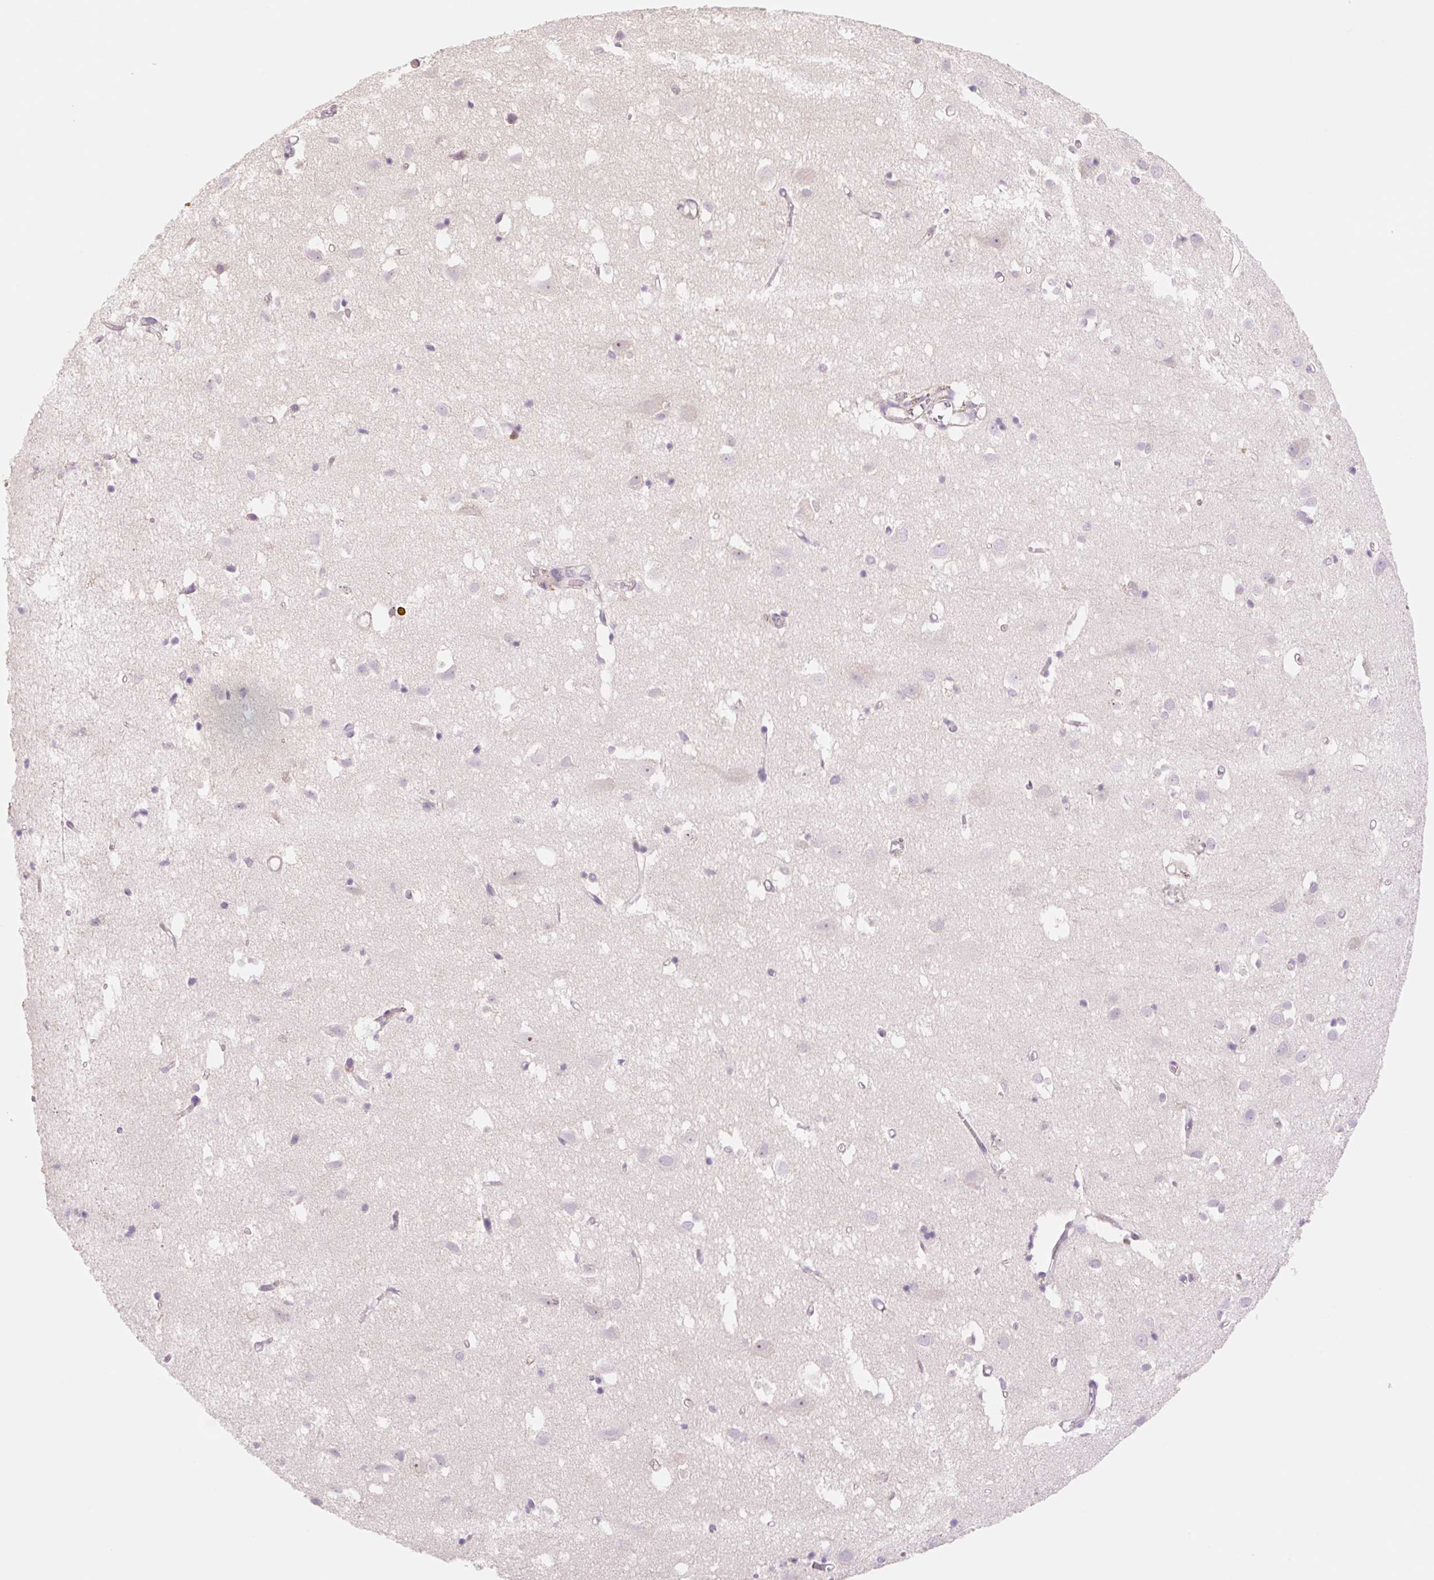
{"staining": {"intensity": "negative", "quantity": "none", "location": "none"}, "tissue": "cerebral cortex", "cell_type": "Endothelial cells", "image_type": "normal", "snomed": [{"axis": "morphology", "description": "Normal tissue, NOS"}, {"axis": "topography", "description": "Cerebral cortex"}], "caption": "Photomicrograph shows no protein expression in endothelial cells of benign cerebral cortex. (DAB immunohistochemistry (IHC) with hematoxylin counter stain).", "gene": "HEBP1", "patient": {"sex": "male", "age": 70}}